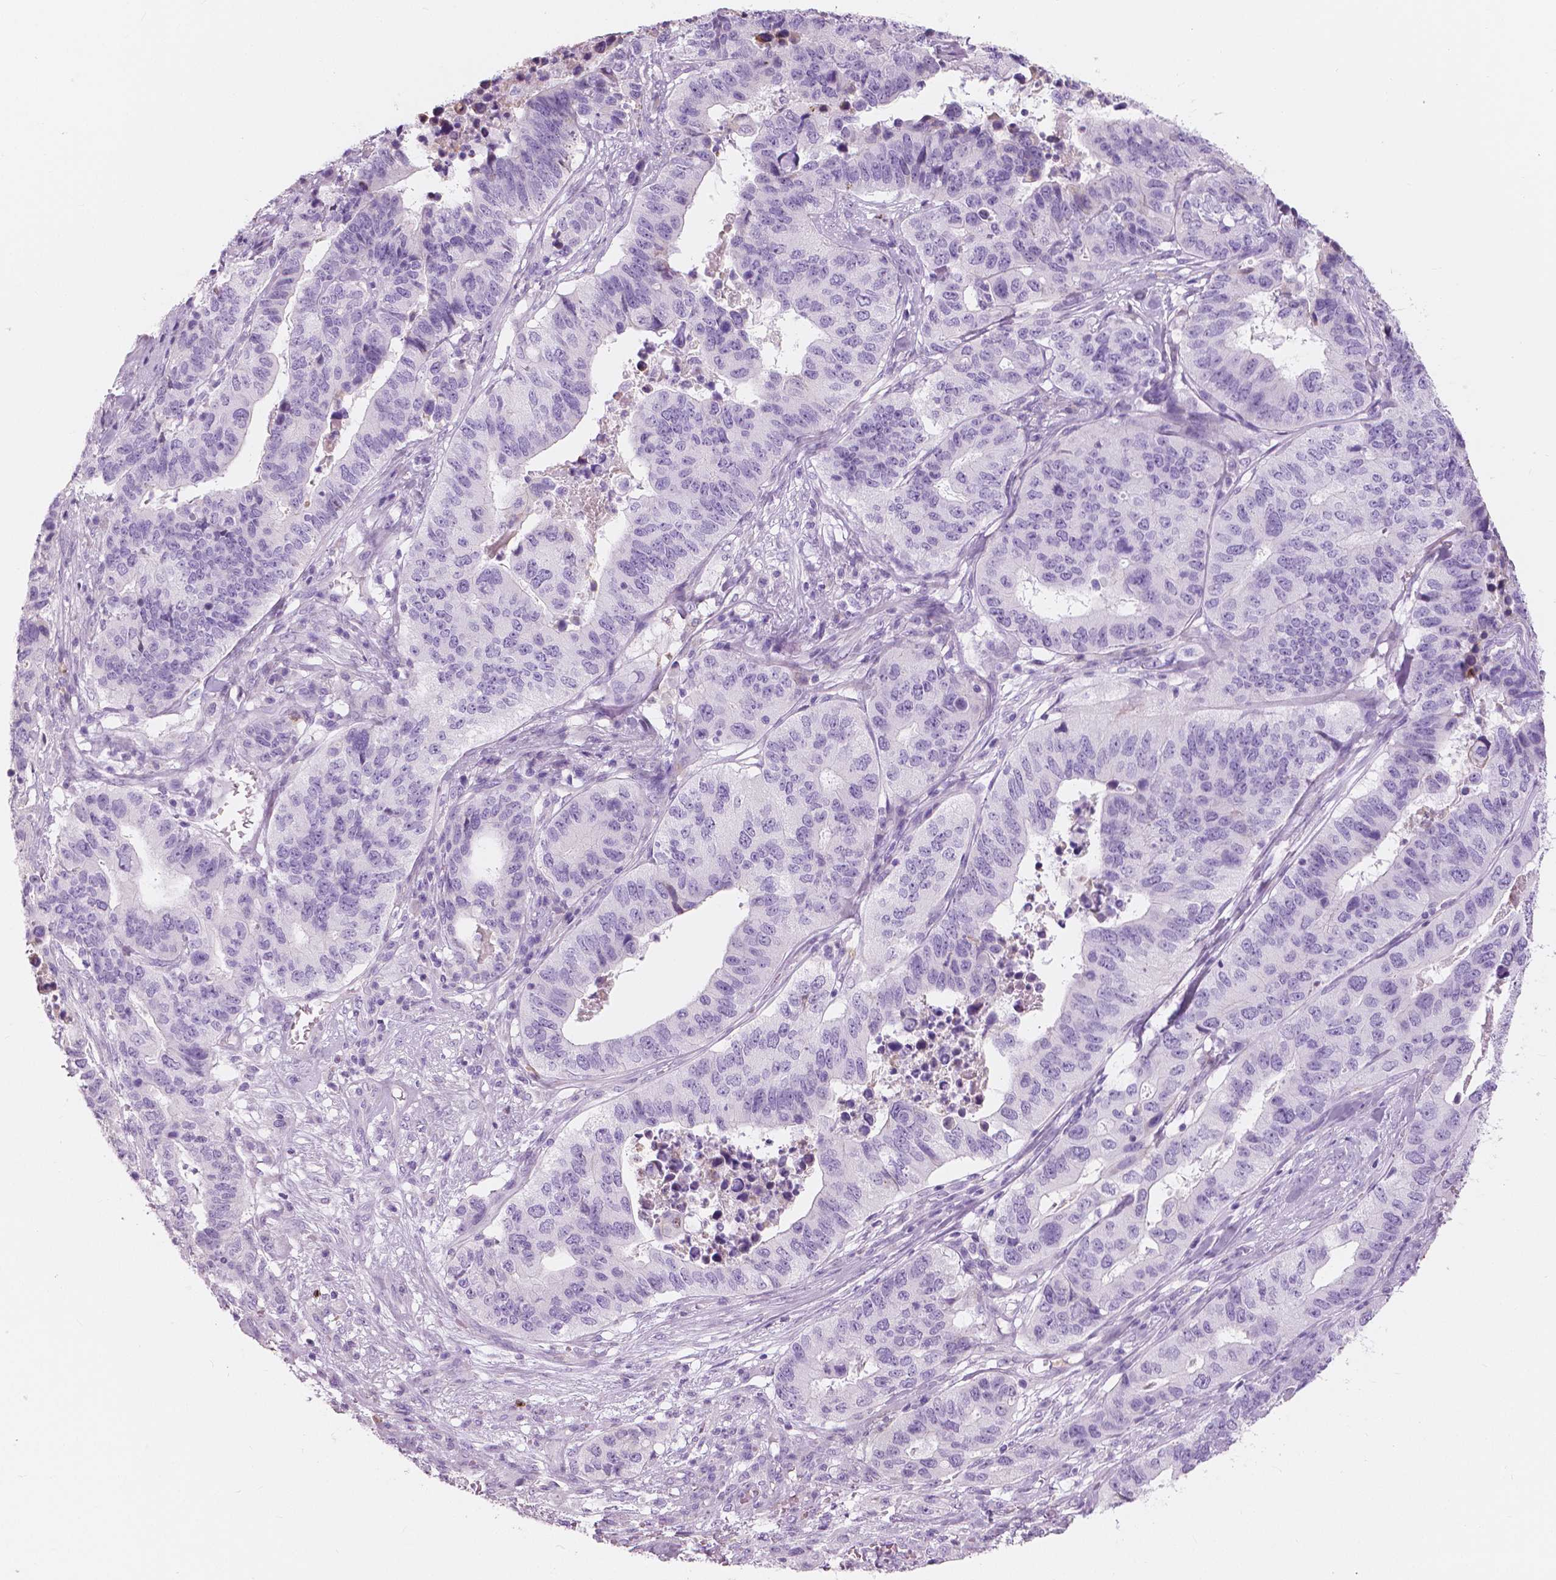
{"staining": {"intensity": "negative", "quantity": "none", "location": "none"}, "tissue": "stomach cancer", "cell_type": "Tumor cells", "image_type": "cancer", "snomed": [{"axis": "morphology", "description": "Adenocarcinoma, NOS"}, {"axis": "topography", "description": "Stomach, upper"}], "caption": "The histopathology image displays no staining of tumor cells in stomach cancer. Nuclei are stained in blue.", "gene": "CXCR2", "patient": {"sex": "female", "age": 67}}